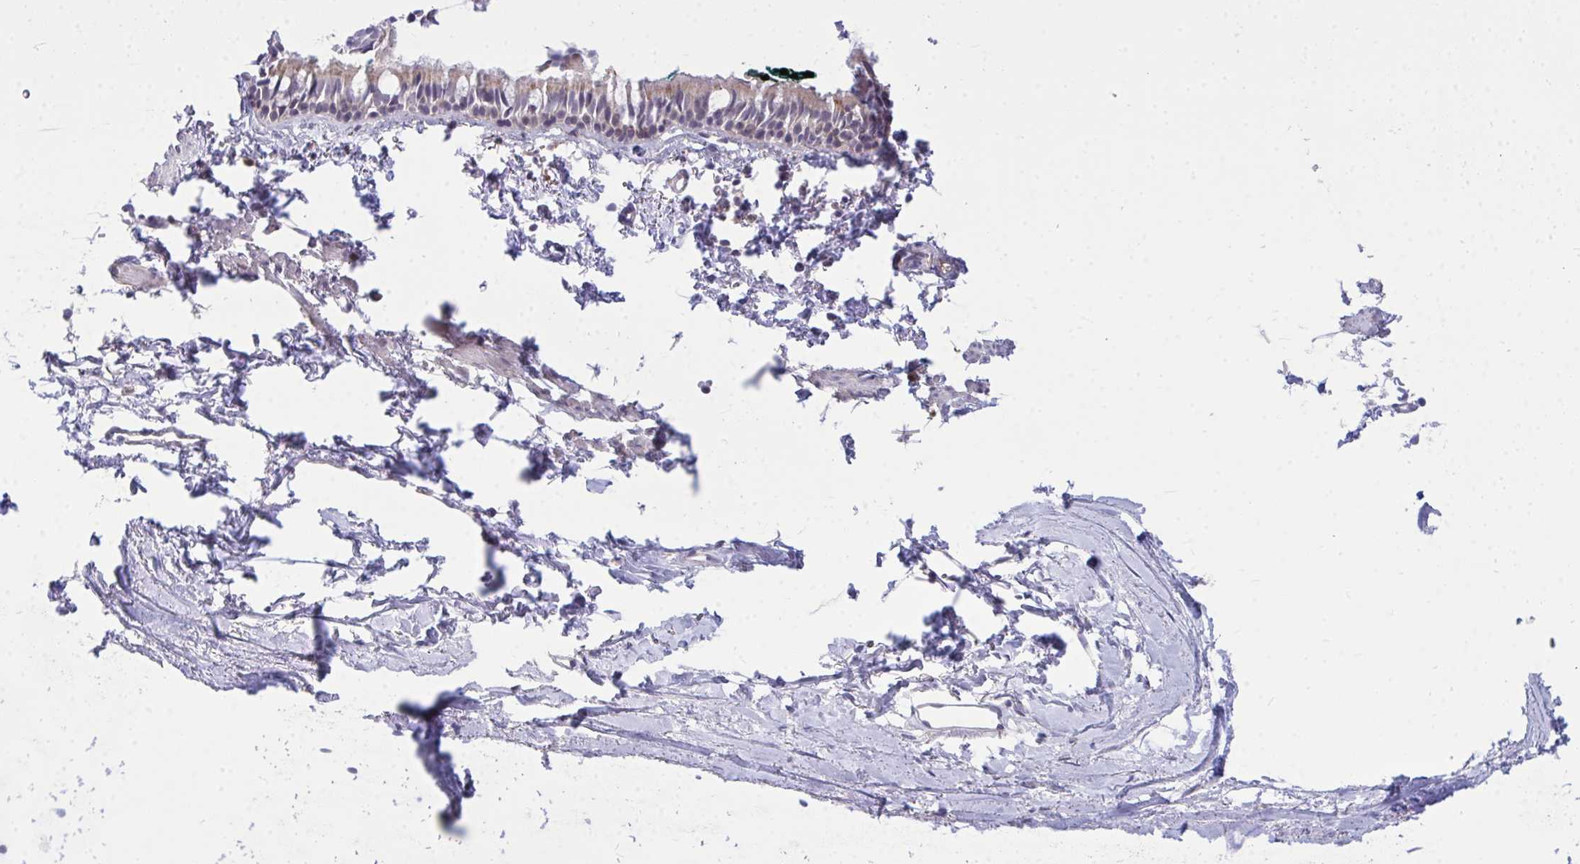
{"staining": {"intensity": "weak", "quantity": "25%-75%", "location": "cytoplasmic/membranous"}, "tissue": "bronchus", "cell_type": "Respiratory epithelial cells", "image_type": "normal", "snomed": [{"axis": "morphology", "description": "Normal tissue, NOS"}, {"axis": "topography", "description": "Cartilage tissue"}, {"axis": "topography", "description": "Bronchus"}, {"axis": "topography", "description": "Peripheral nerve tissue"}], "caption": "The image demonstrates staining of benign bronchus, revealing weak cytoplasmic/membranous protein staining (brown color) within respiratory epithelial cells.", "gene": "ZSCAN25", "patient": {"sex": "female", "age": 59}}